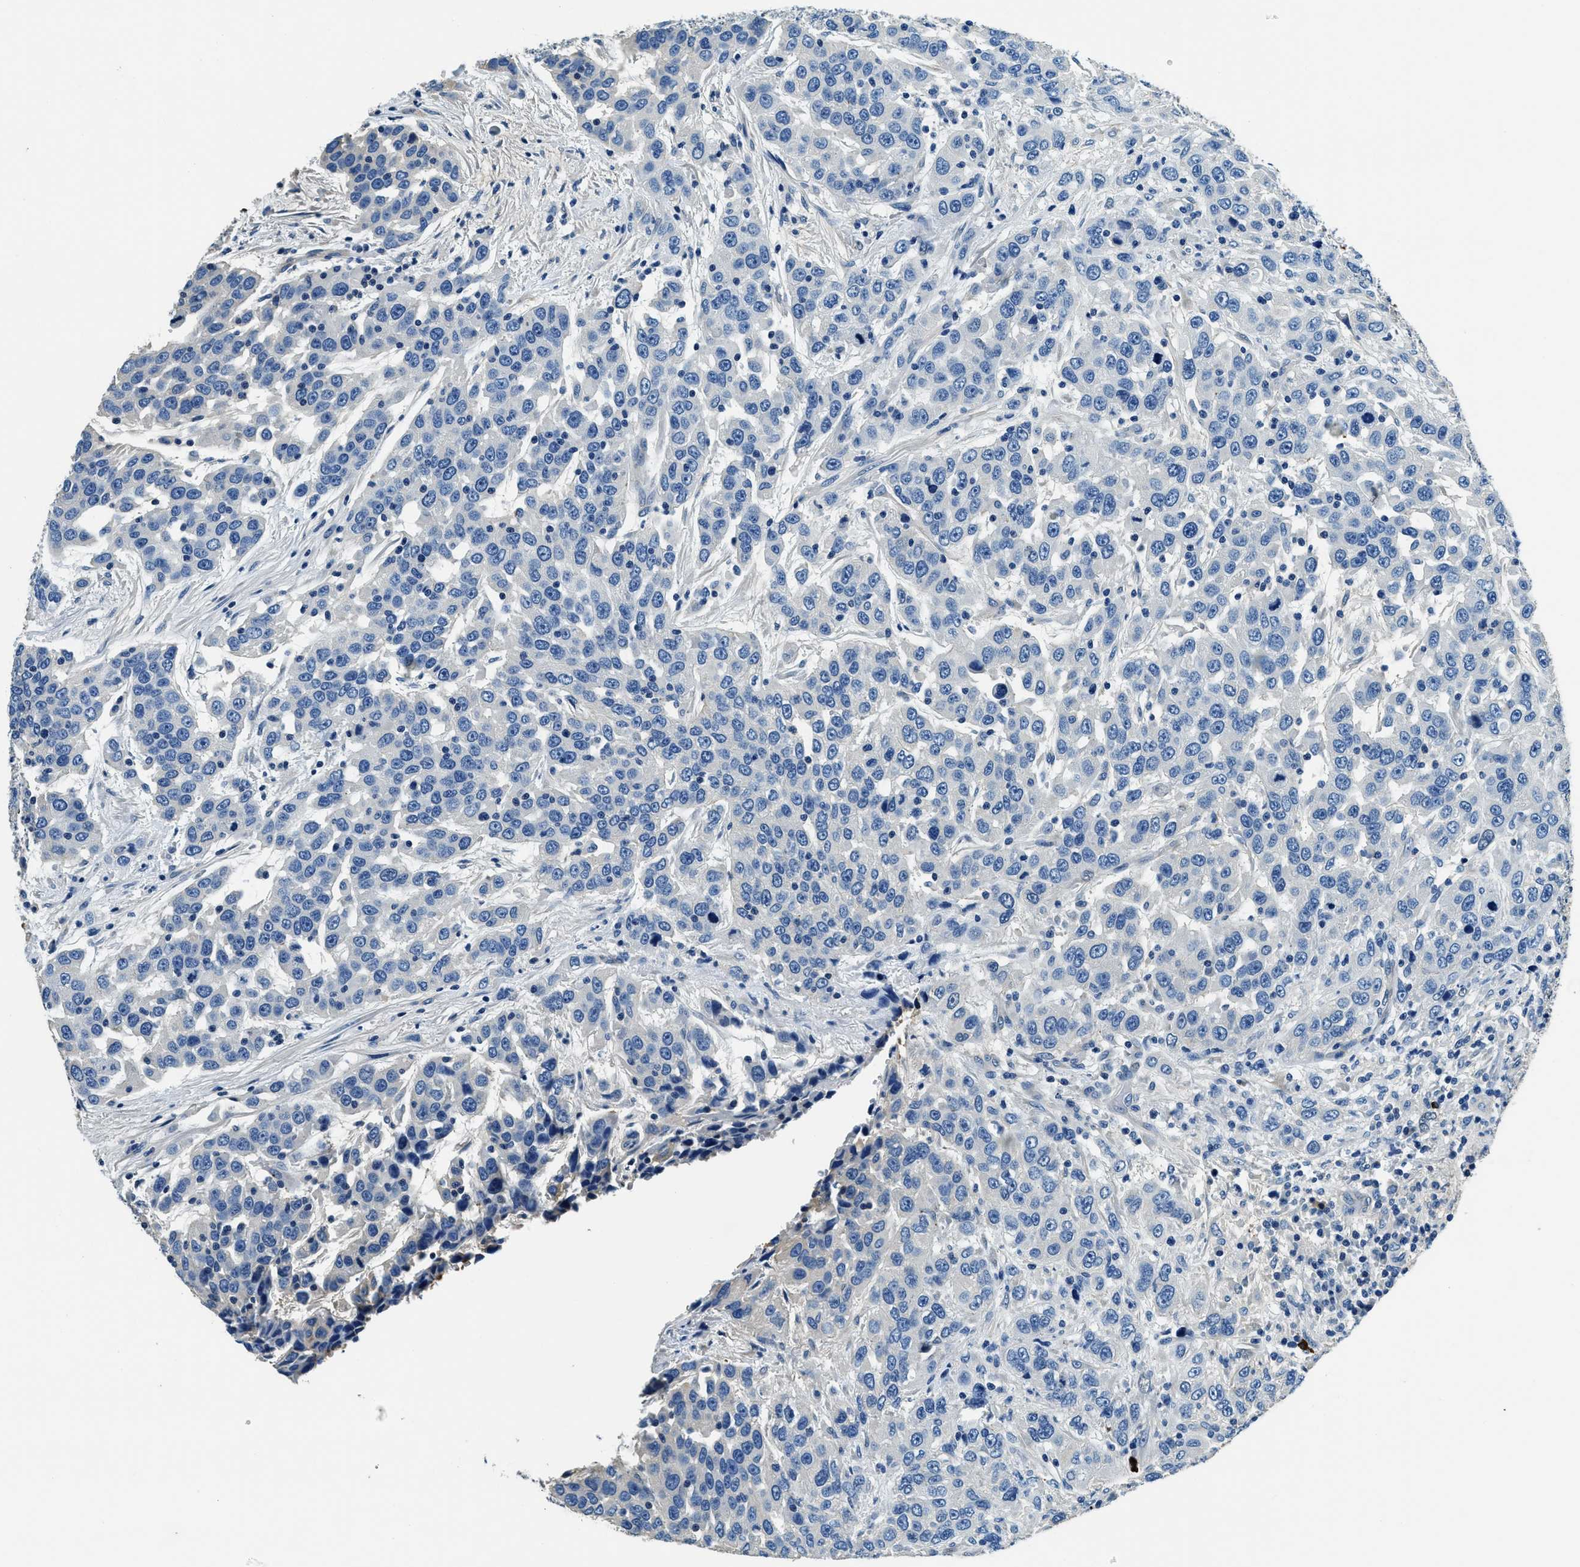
{"staining": {"intensity": "negative", "quantity": "none", "location": "none"}, "tissue": "urothelial cancer", "cell_type": "Tumor cells", "image_type": "cancer", "snomed": [{"axis": "morphology", "description": "Urothelial carcinoma, High grade"}, {"axis": "topography", "description": "Urinary bladder"}], "caption": "Tumor cells show no significant staining in high-grade urothelial carcinoma.", "gene": "TMEM186", "patient": {"sex": "female", "age": 80}}